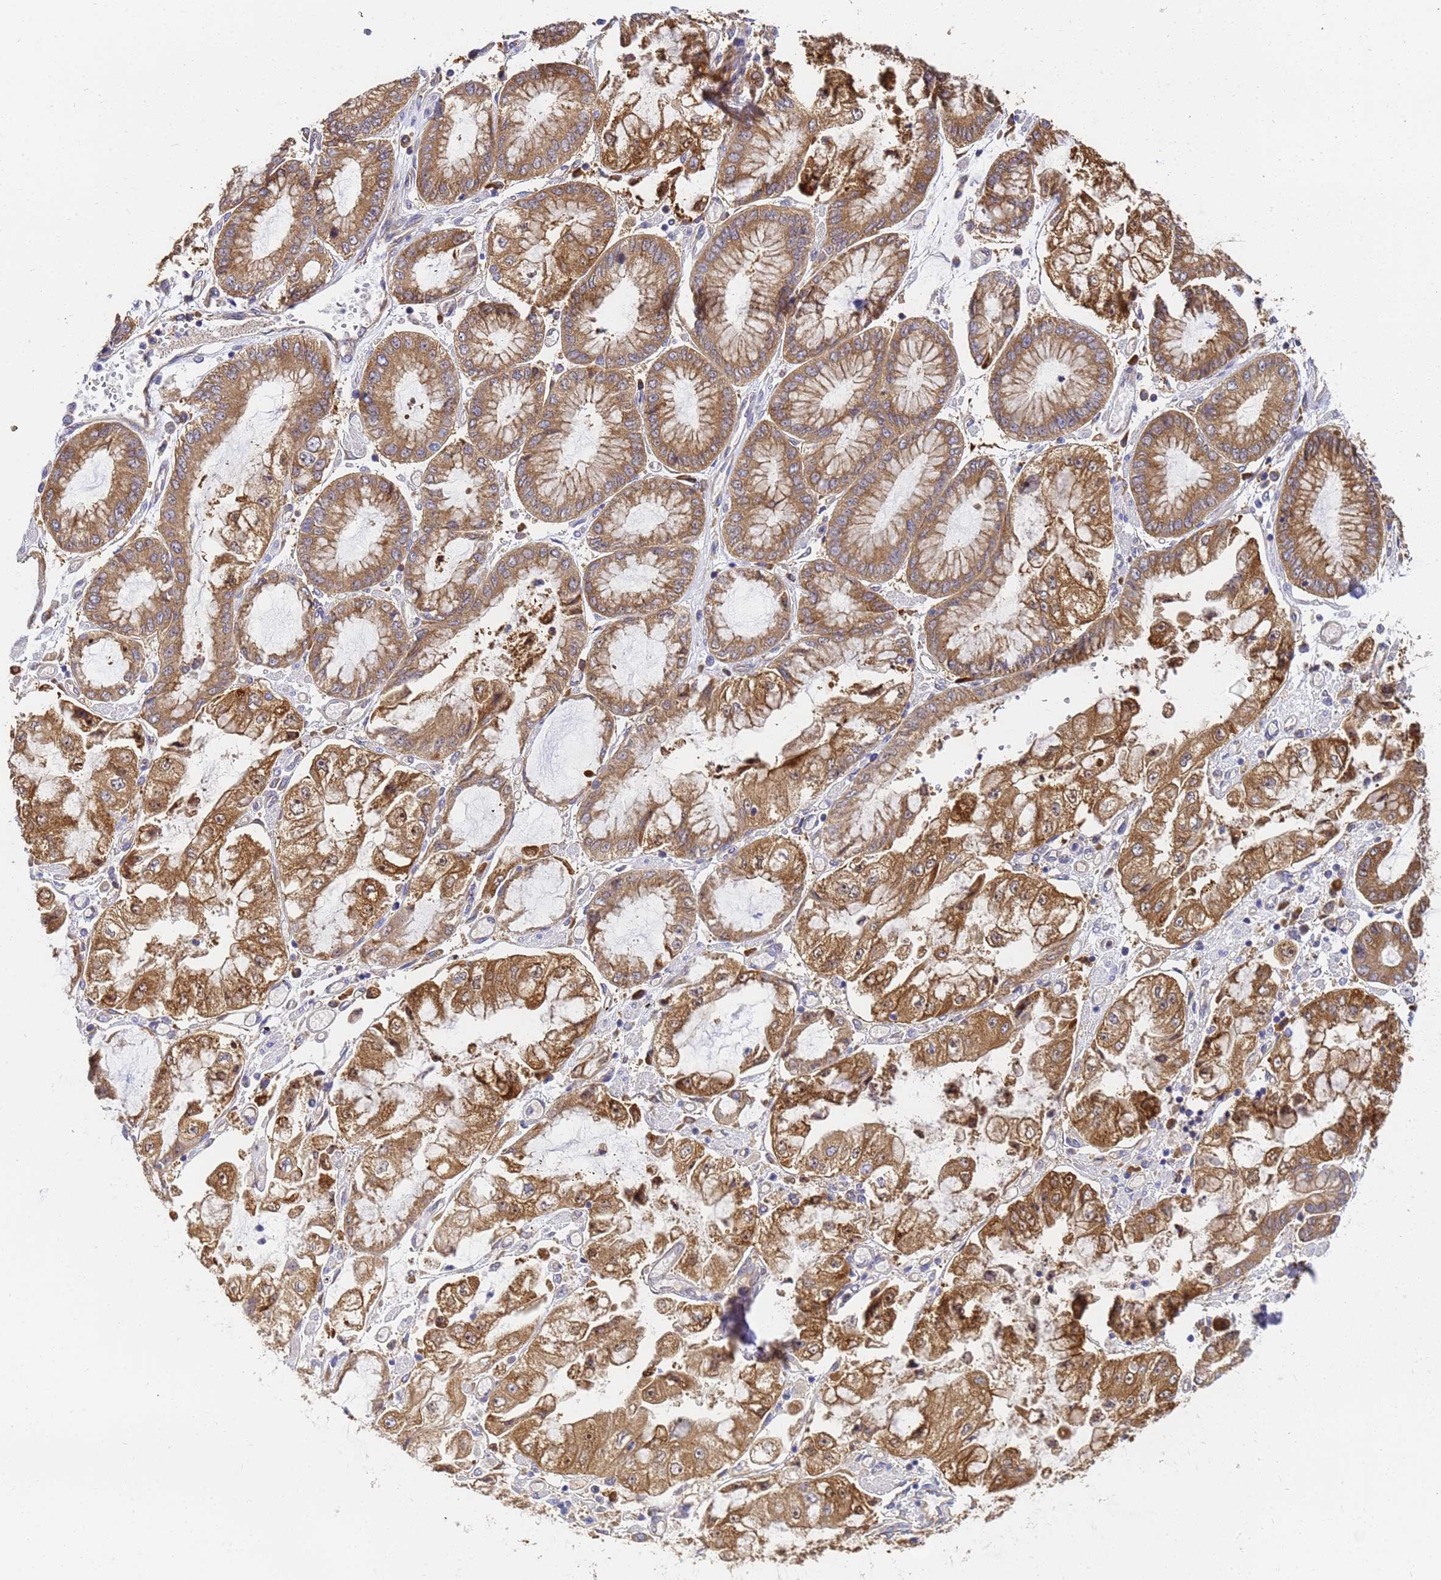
{"staining": {"intensity": "moderate", "quantity": ">75%", "location": "cytoplasmic/membranous"}, "tissue": "stomach cancer", "cell_type": "Tumor cells", "image_type": "cancer", "snomed": [{"axis": "morphology", "description": "Adenocarcinoma, NOS"}, {"axis": "topography", "description": "Stomach"}], "caption": "Protein staining of stomach cancer (adenocarcinoma) tissue reveals moderate cytoplasmic/membranous expression in about >75% of tumor cells.", "gene": "NME1-NME2", "patient": {"sex": "male", "age": 76}}